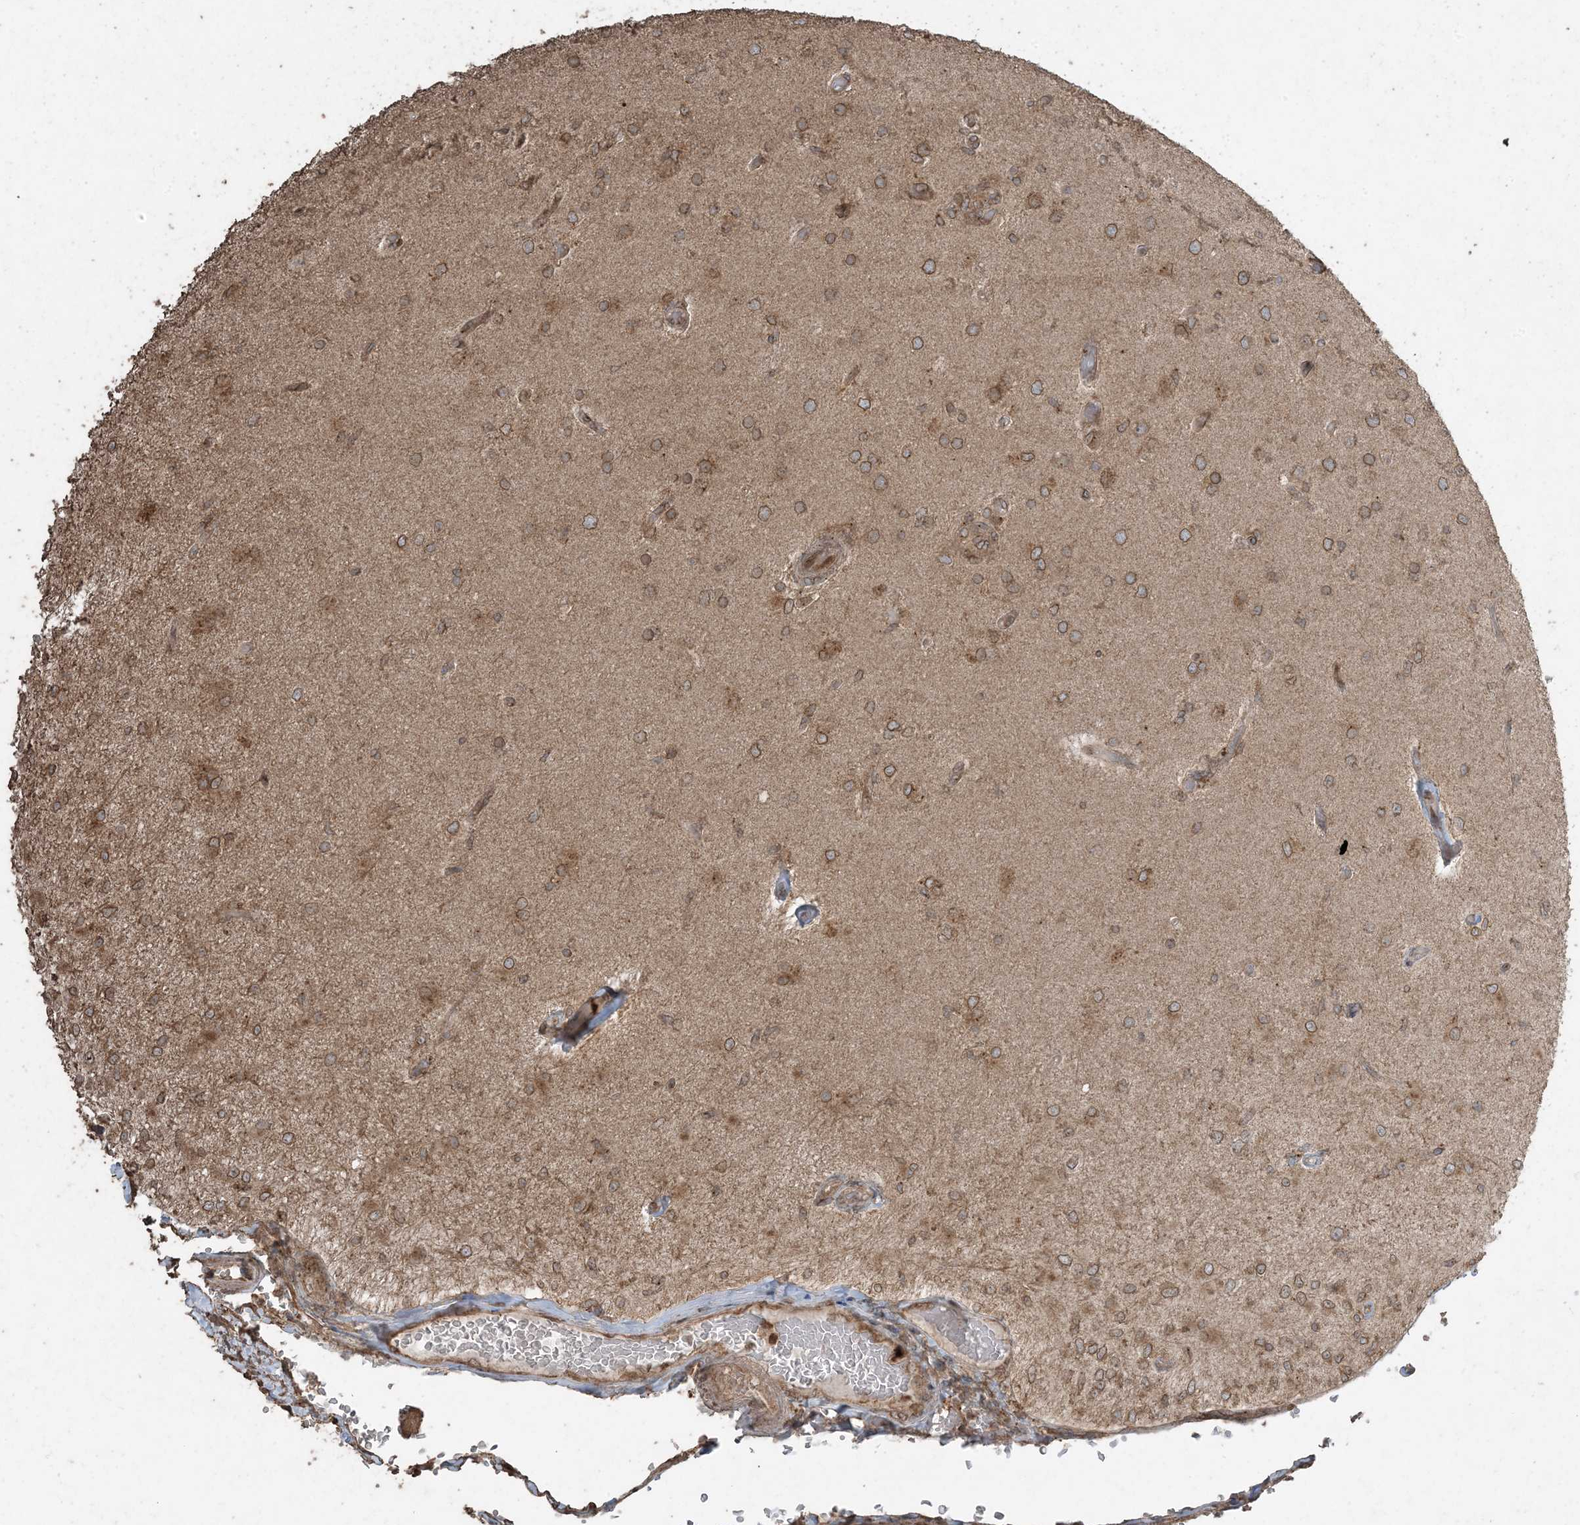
{"staining": {"intensity": "moderate", "quantity": ">75%", "location": "cytoplasmic/membranous"}, "tissue": "glioma", "cell_type": "Tumor cells", "image_type": "cancer", "snomed": [{"axis": "morphology", "description": "Normal tissue, NOS"}, {"axis": "morphology", "description": "Glioma, malignant, High grade"}, {"axis": "topography", "description": "Cerebral cortex"}], "caption": "Immunohistochemistry histopathology image of human malignant high-grade glioma stained for a protein (brown), which displays medium levels of moderate cytoplasmic/membranous expression in approximately >75% of tumor cells.", "gene": "DDX19B", "patient": {"sex": "male", "age": 77}}